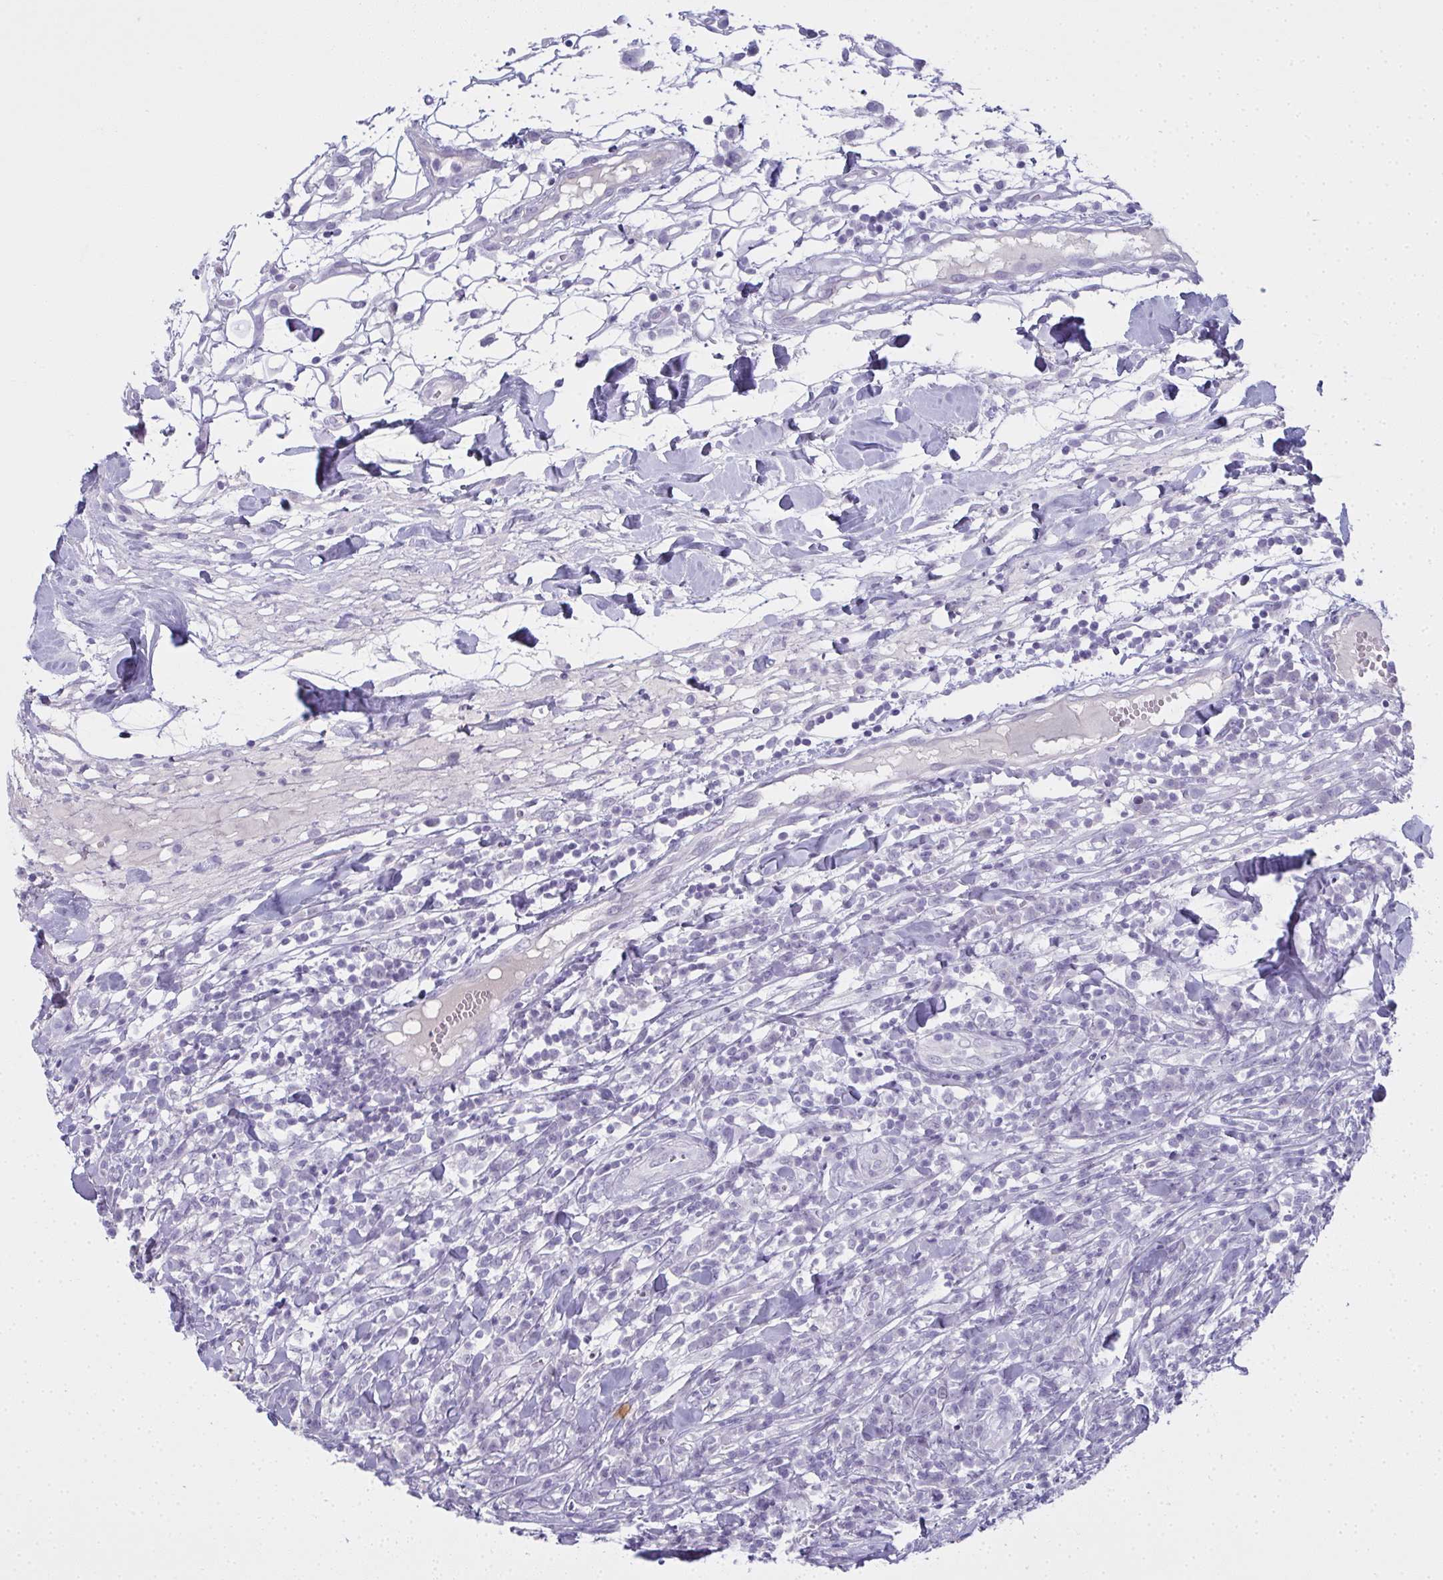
{"staining": {"intensity": "negative", "quantity": "none", "location": "none"}, "tissue": "breast cancer", "cell_type": "Tumor cells", "image_type": "cancer", "snomed": [{"axis": "morphology", "description": "Duct carcinoma"}, {"axis": "topography", "description": "Breast"}], "caption": "Immunohistochemistry of human intraductal carcinoma (breast) reveals no positivity in tumor cells.", "gene": "SLC36A2", "patient": {"sex": "female", "age": 30}}